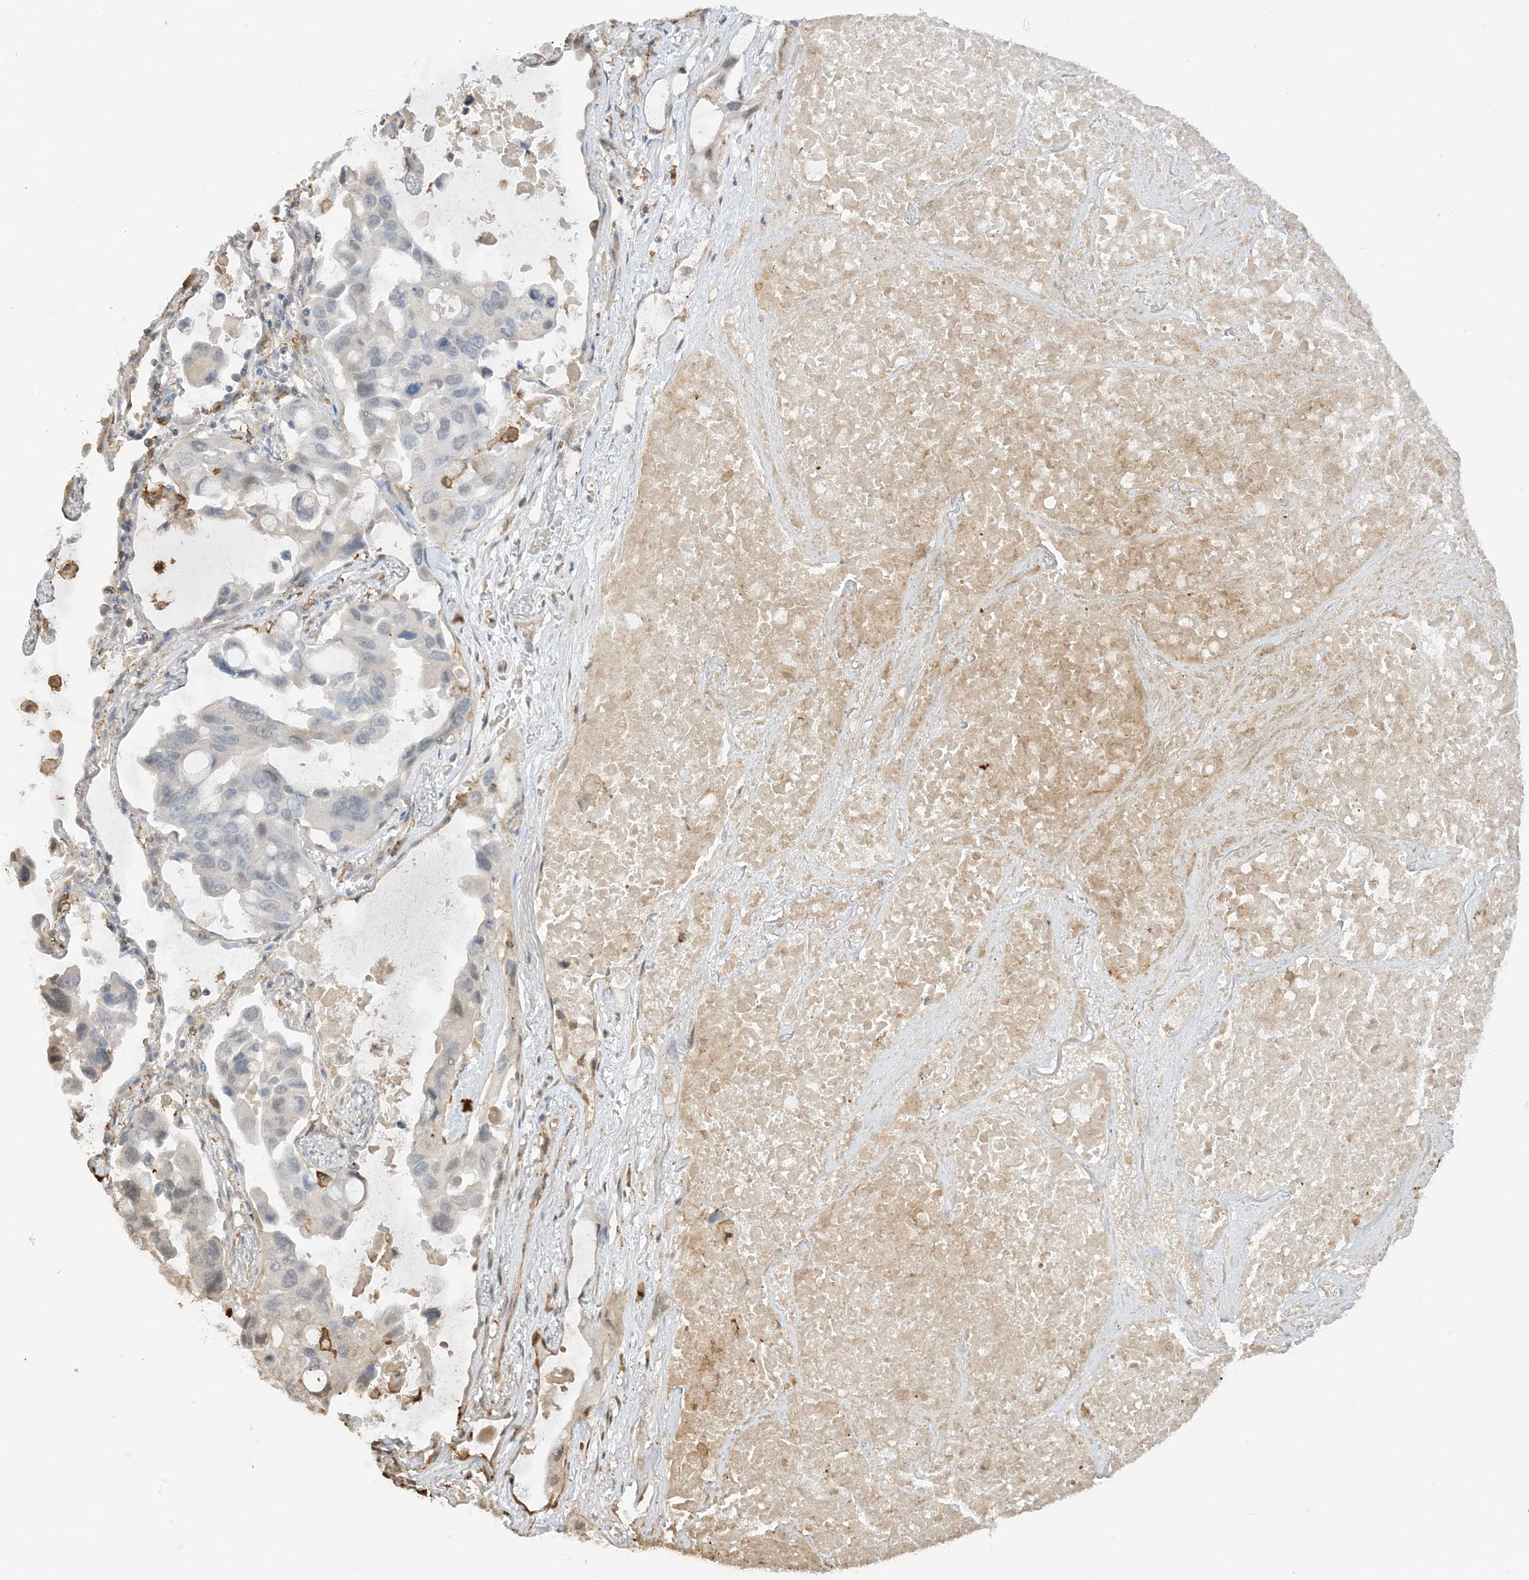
{"staining": {"intensity": "negative", "quantity": "none", "location": "none"}, "tissue": "lung cancer", "cell_type": "Tumor cells", "image_type": "cancer", "snomed": [{"axis": "morphology", "description": "Squamous cell carcinoma, NOS"}, {"axis": "topography", "description": "Lung"}], "caption": "Human lung squamous cell carcinoma stained for a protein using immunohistochemistry shows no staining in tumor cells.", "gene": "PHACTR2", "patient": {"sex": "female", "age": 73}}